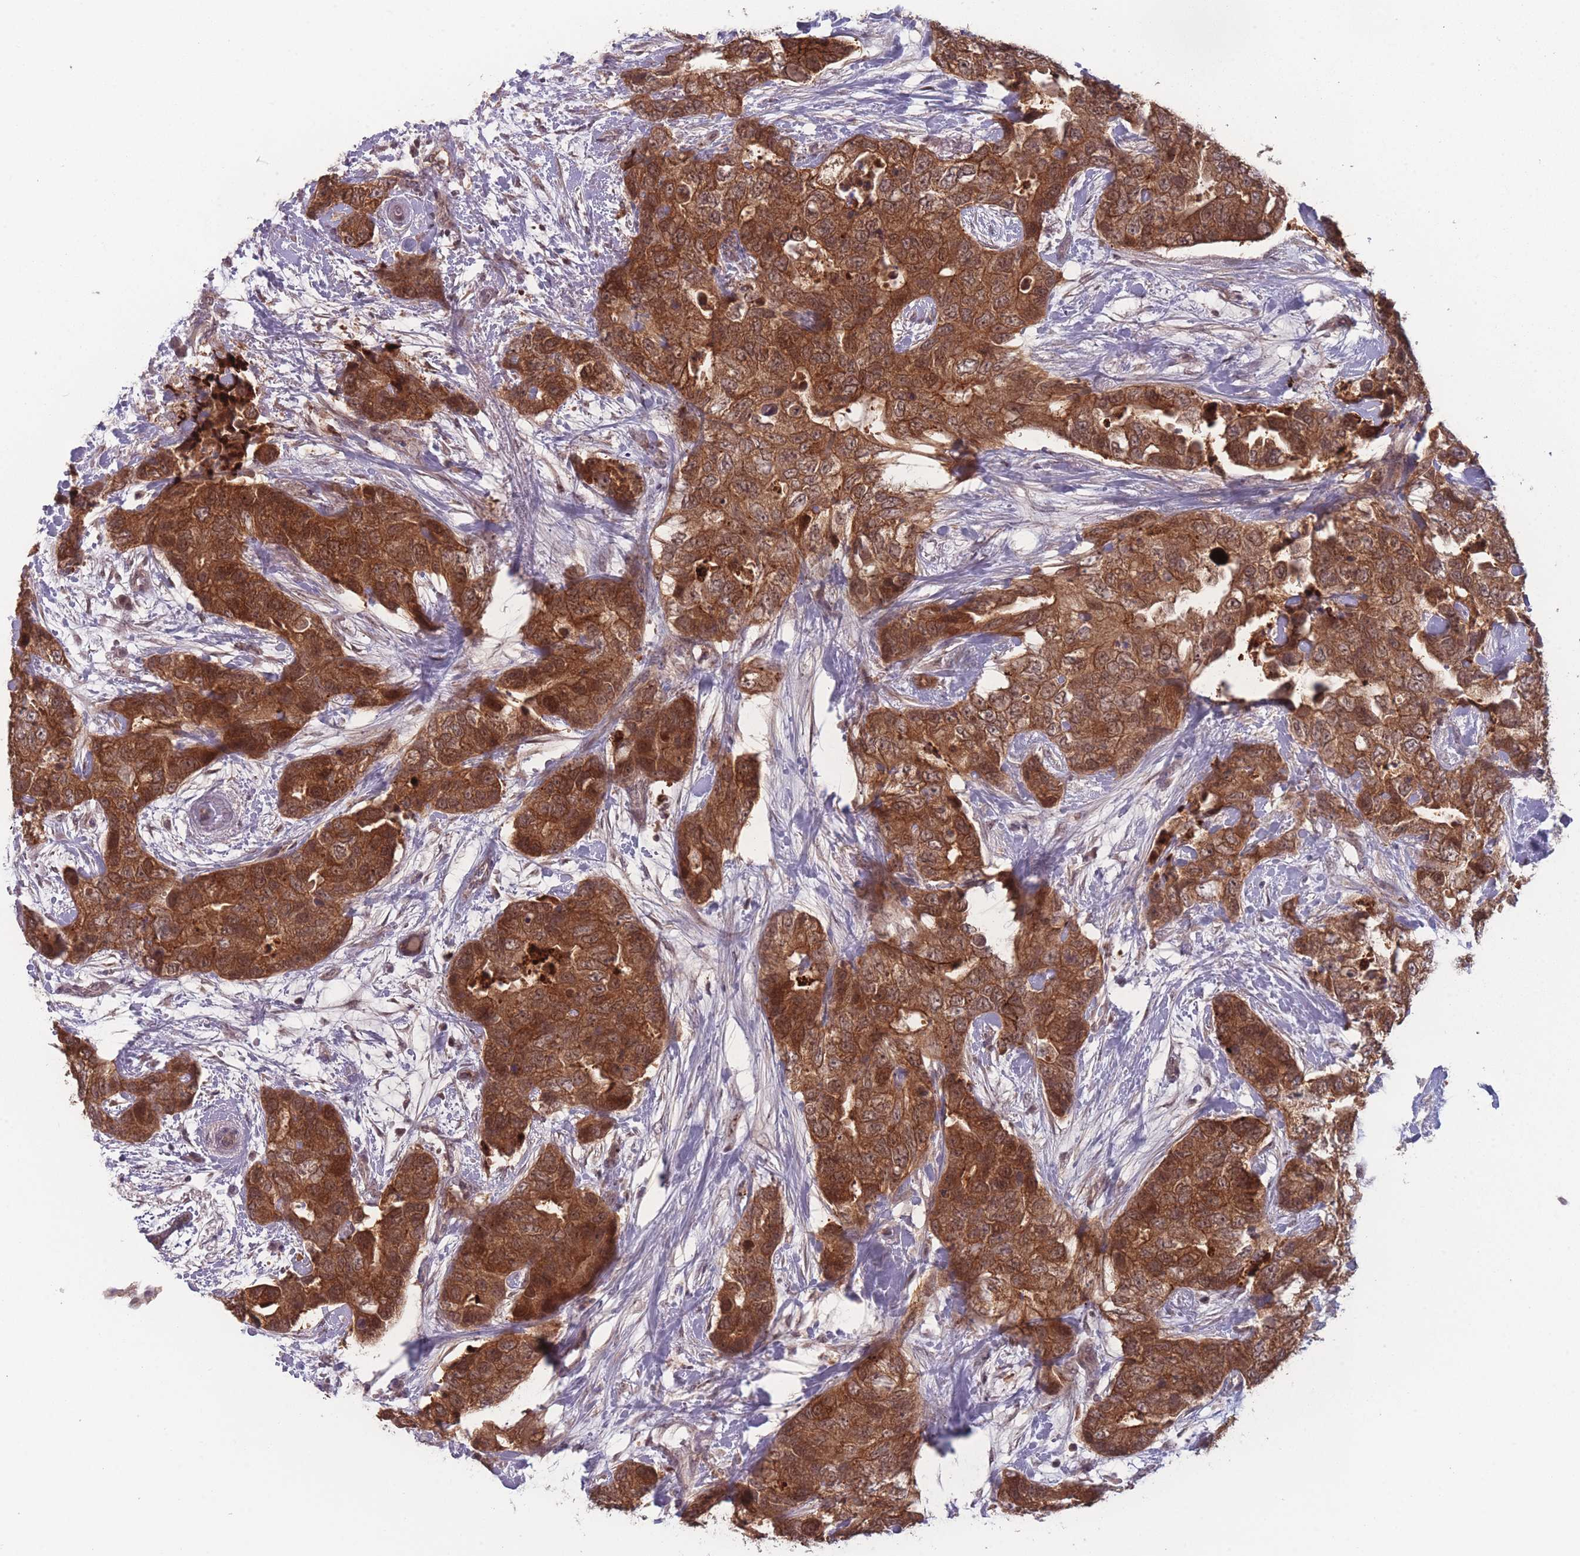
{"staining": {"intensity": "strong", "quantity": ">75%", "location": "cytoplasmic/membranous,nuclear"}, "tissue": "breast cancer", "cell_type": "Tumor cells", "image_type": "cancer", "snomed": [{"axis": "morphology", "description": "Duct carcinoma"}, {"axis": "topography", "description": "Breast"}], "caption": "The histopathology image demonstrates a brown stain indicating the presence of a protein in the cytoplasmic/membranous and nuclear of tumor cells in breast cancer.", "gene": "TMEM232", "patient": {"sex": "female", "age": 62}}